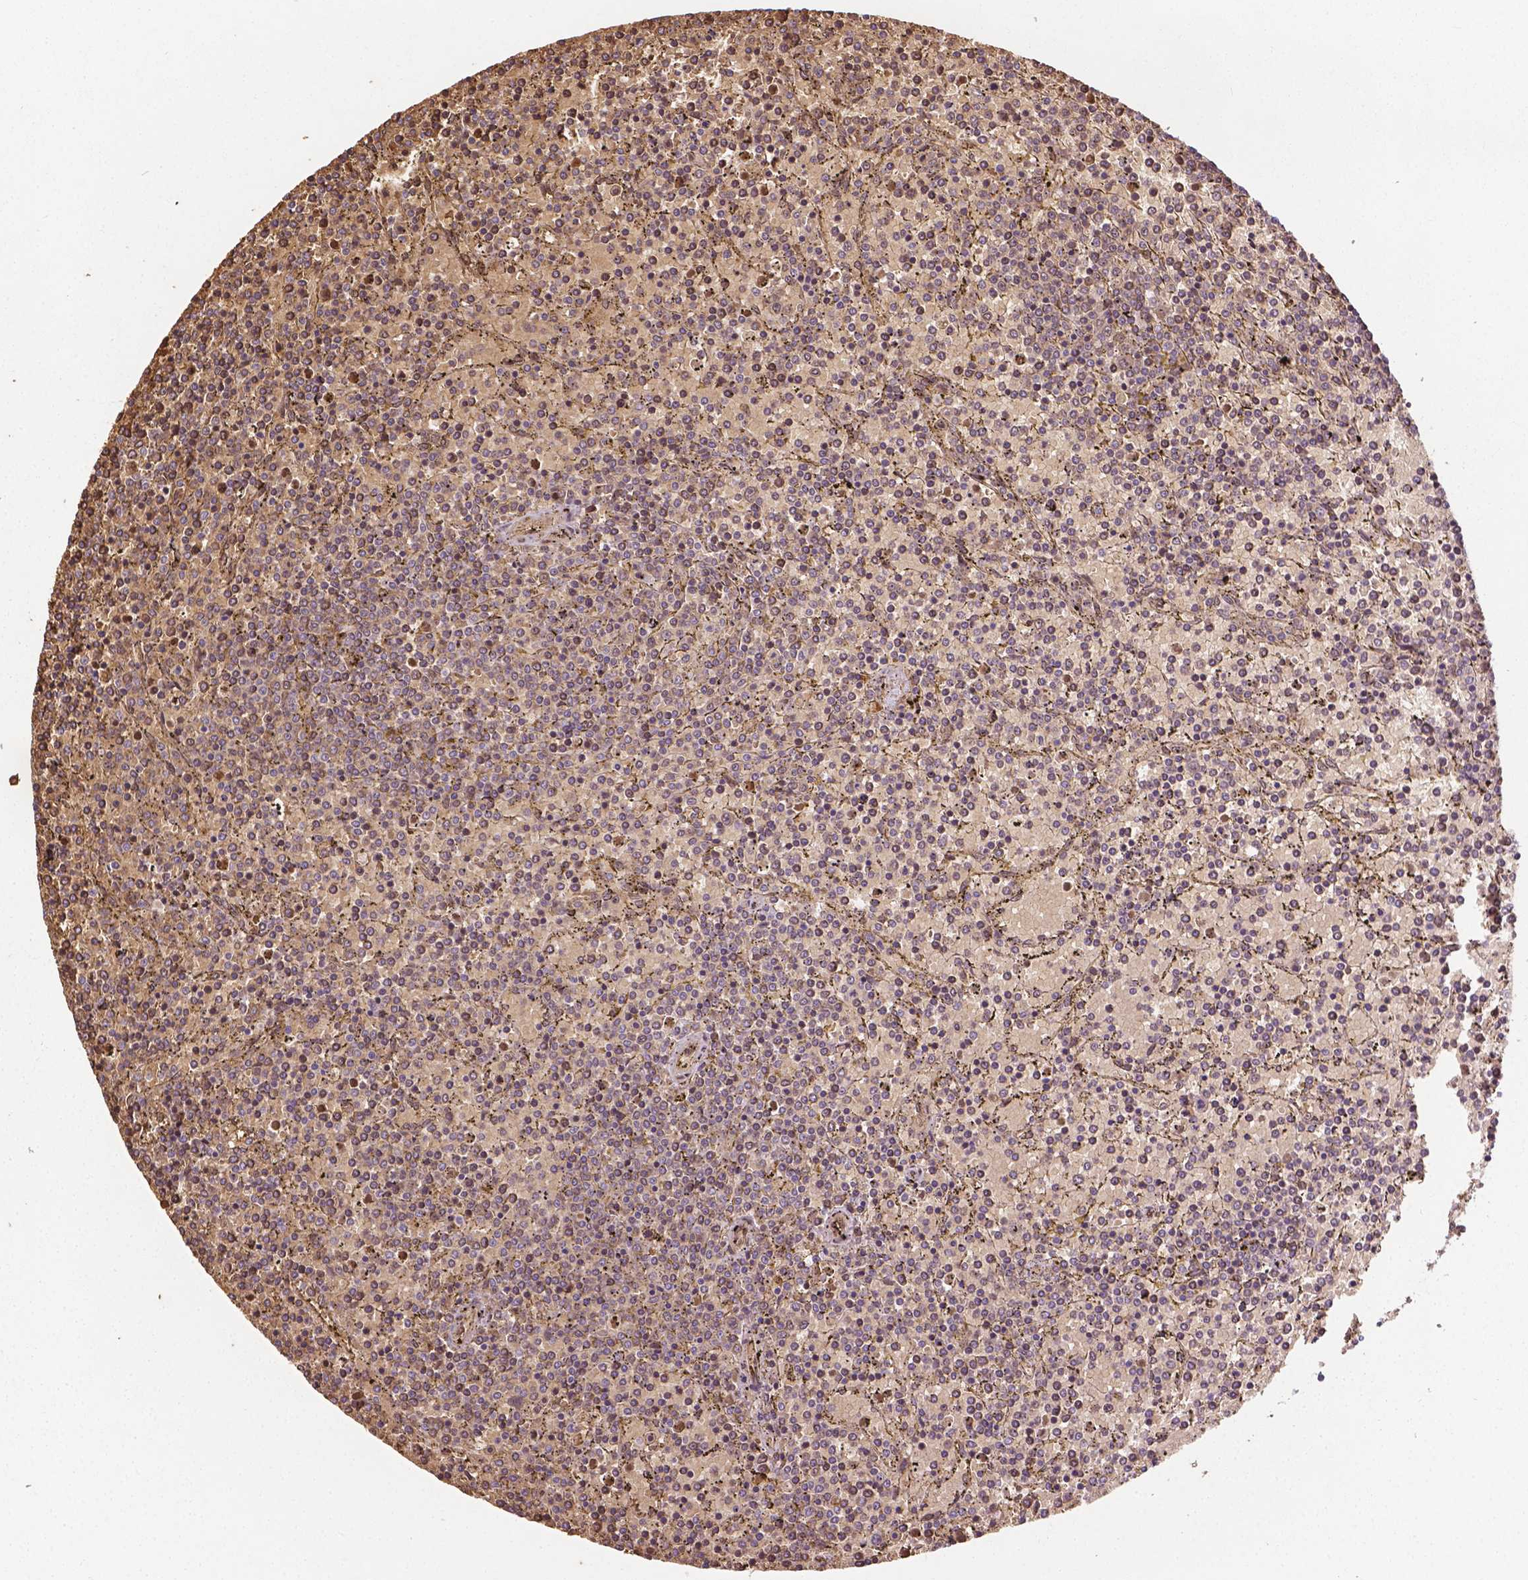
{"staining": {"intensity": "negative", "quantity": "none", "location": "none"}, "tissue": "lymphoma", "cell_type": "Tumor cells", "image_type": "cancer", "snomed": [{"axis": "morphology", "description": "Malignant lymphoma, non-Hodgkin's type, Low grade"}, {"axis": "topography", "description": "Spleen"}], "caption": "DAB immunohistochemical staining of malignant lymphoma, non-Hodgkin's type (low-grade) demonstrates no significant positivity in tumor cells.", "gene": "YAP1", "patient": {"sex": "female", "age": 77}}